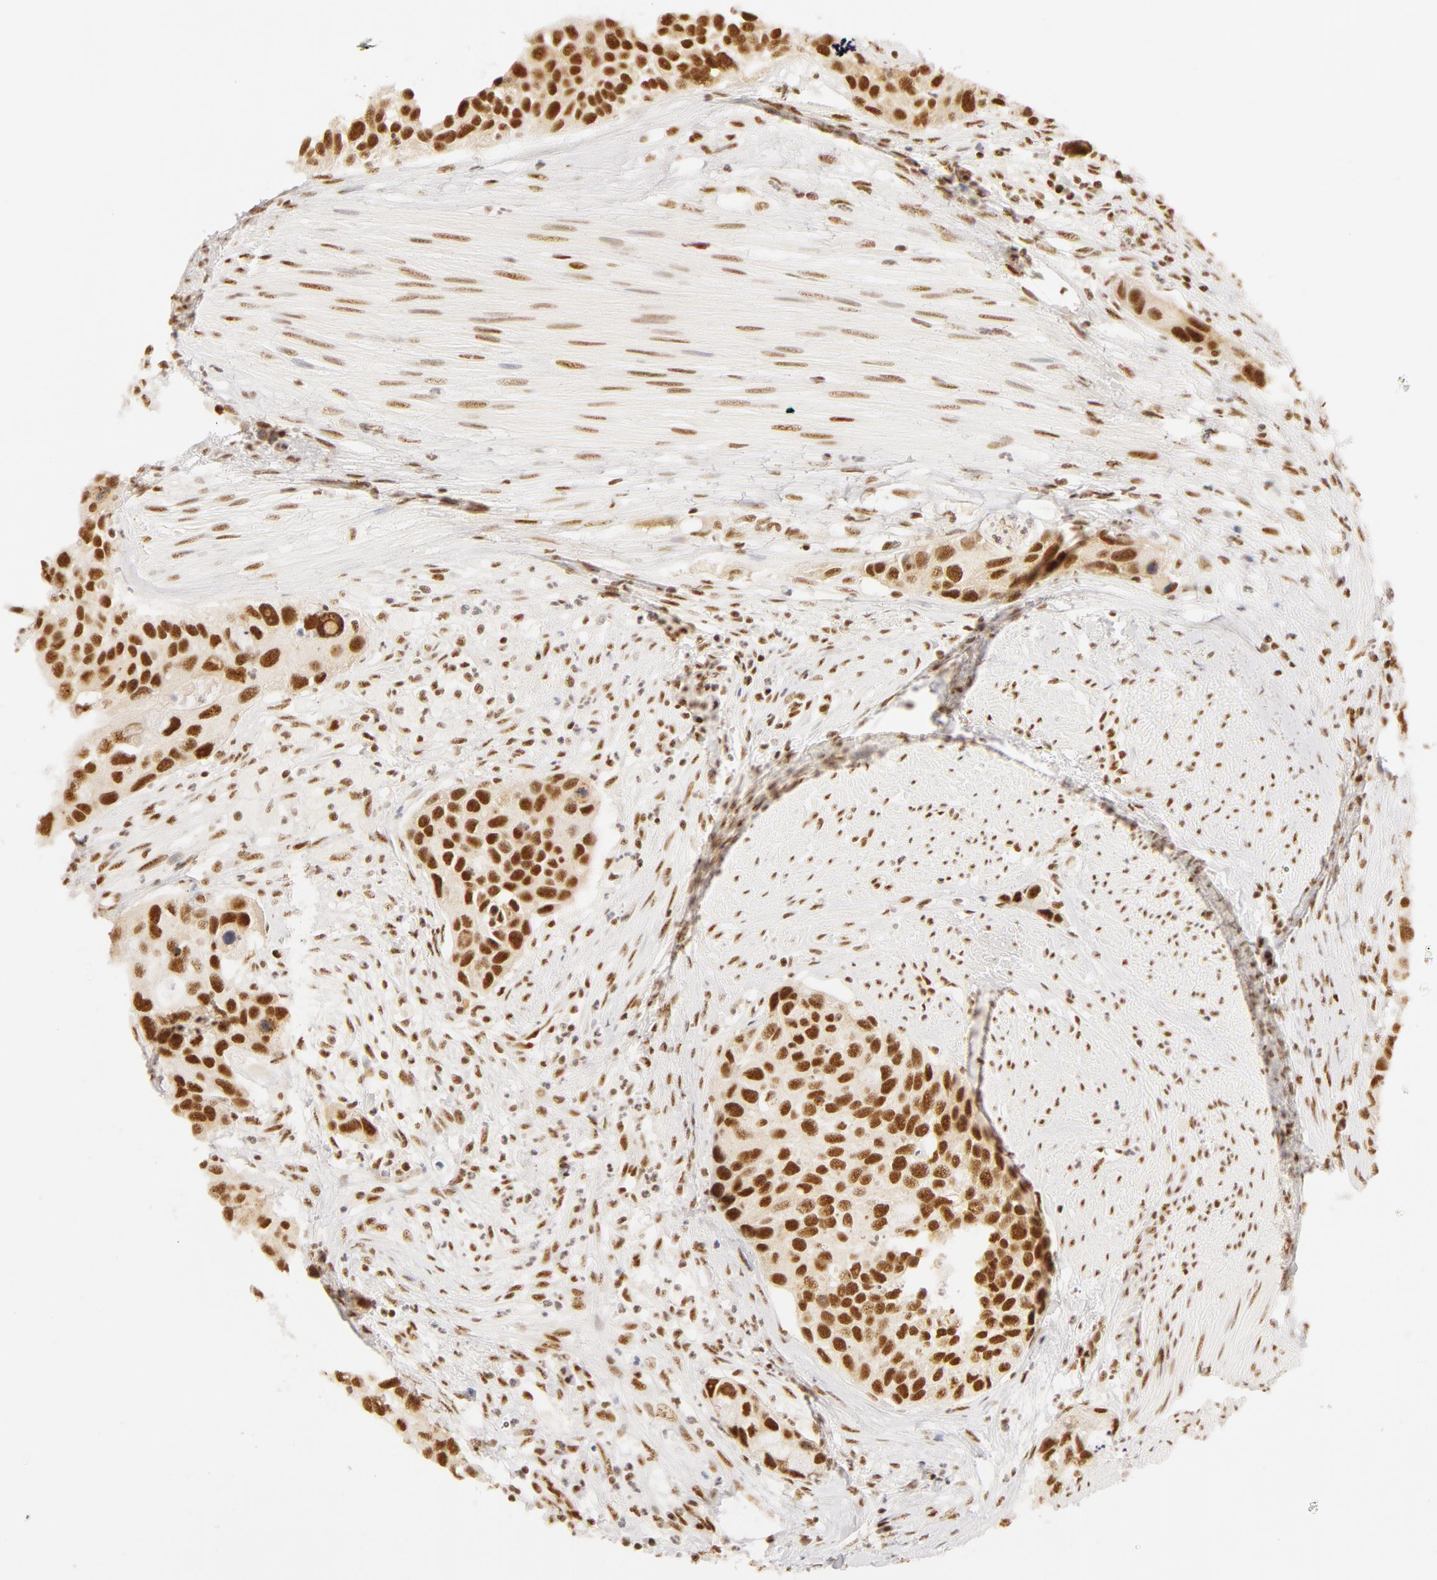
{"staining": {"intensity": "strong", "quantity": ">75%", "location": "nuclear"}, "tissue": "urothelial cancer", "cell_type": "Tumor cells", "image_type": "cancer", "snomed": [{"axis": "morphology", "description": "Urothelial carcinoma, High grade"}, {"axis": "topography", "description": "Urinary bladder"}], "caption": "Protein staining displays strong nuclear expression in approximately >75% of tumor cells in urothelial carcinoma (high-grade).", "gene": "RBM39", "patient": {"sex": "male", "age": 66}}